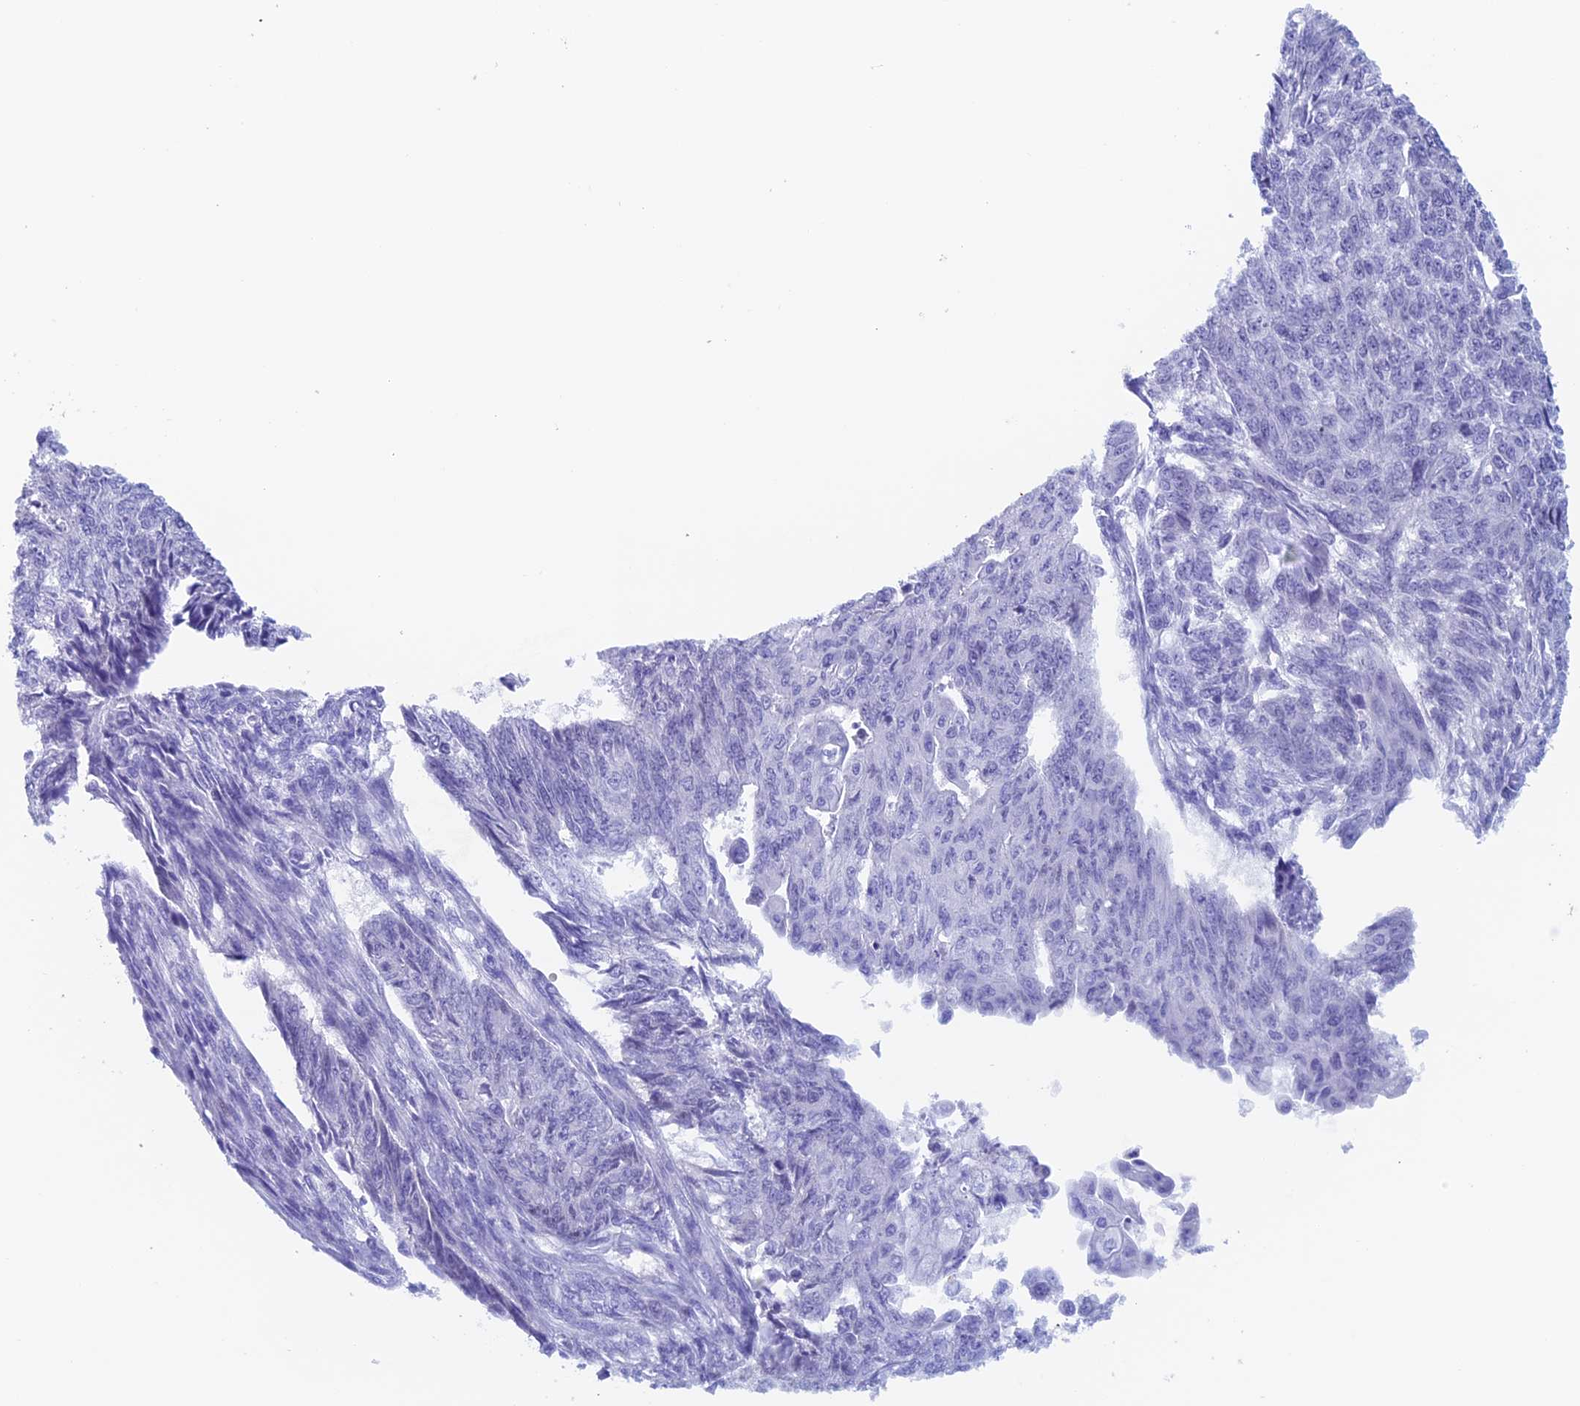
{"staining": {"intensity": "negative", "quantity": "none", "location": "none"}, "tissue": "endometrial cancer", "cell_type": "Tumor cells", "image_type": "cancer", "snomed": [{"axis": "morphology", "description": "Adenocarcinoma, NOS"}, {"axis": "topography", "description": "Endometrium"}], "caption": "A high-resolution micrograph shows IHC staining of adenocarcinoma (endometrial), which exhibits no significant staining in tumor cells.", "gene": "PSMC3IP", "patient": {"sex": "female", "age": 32}}